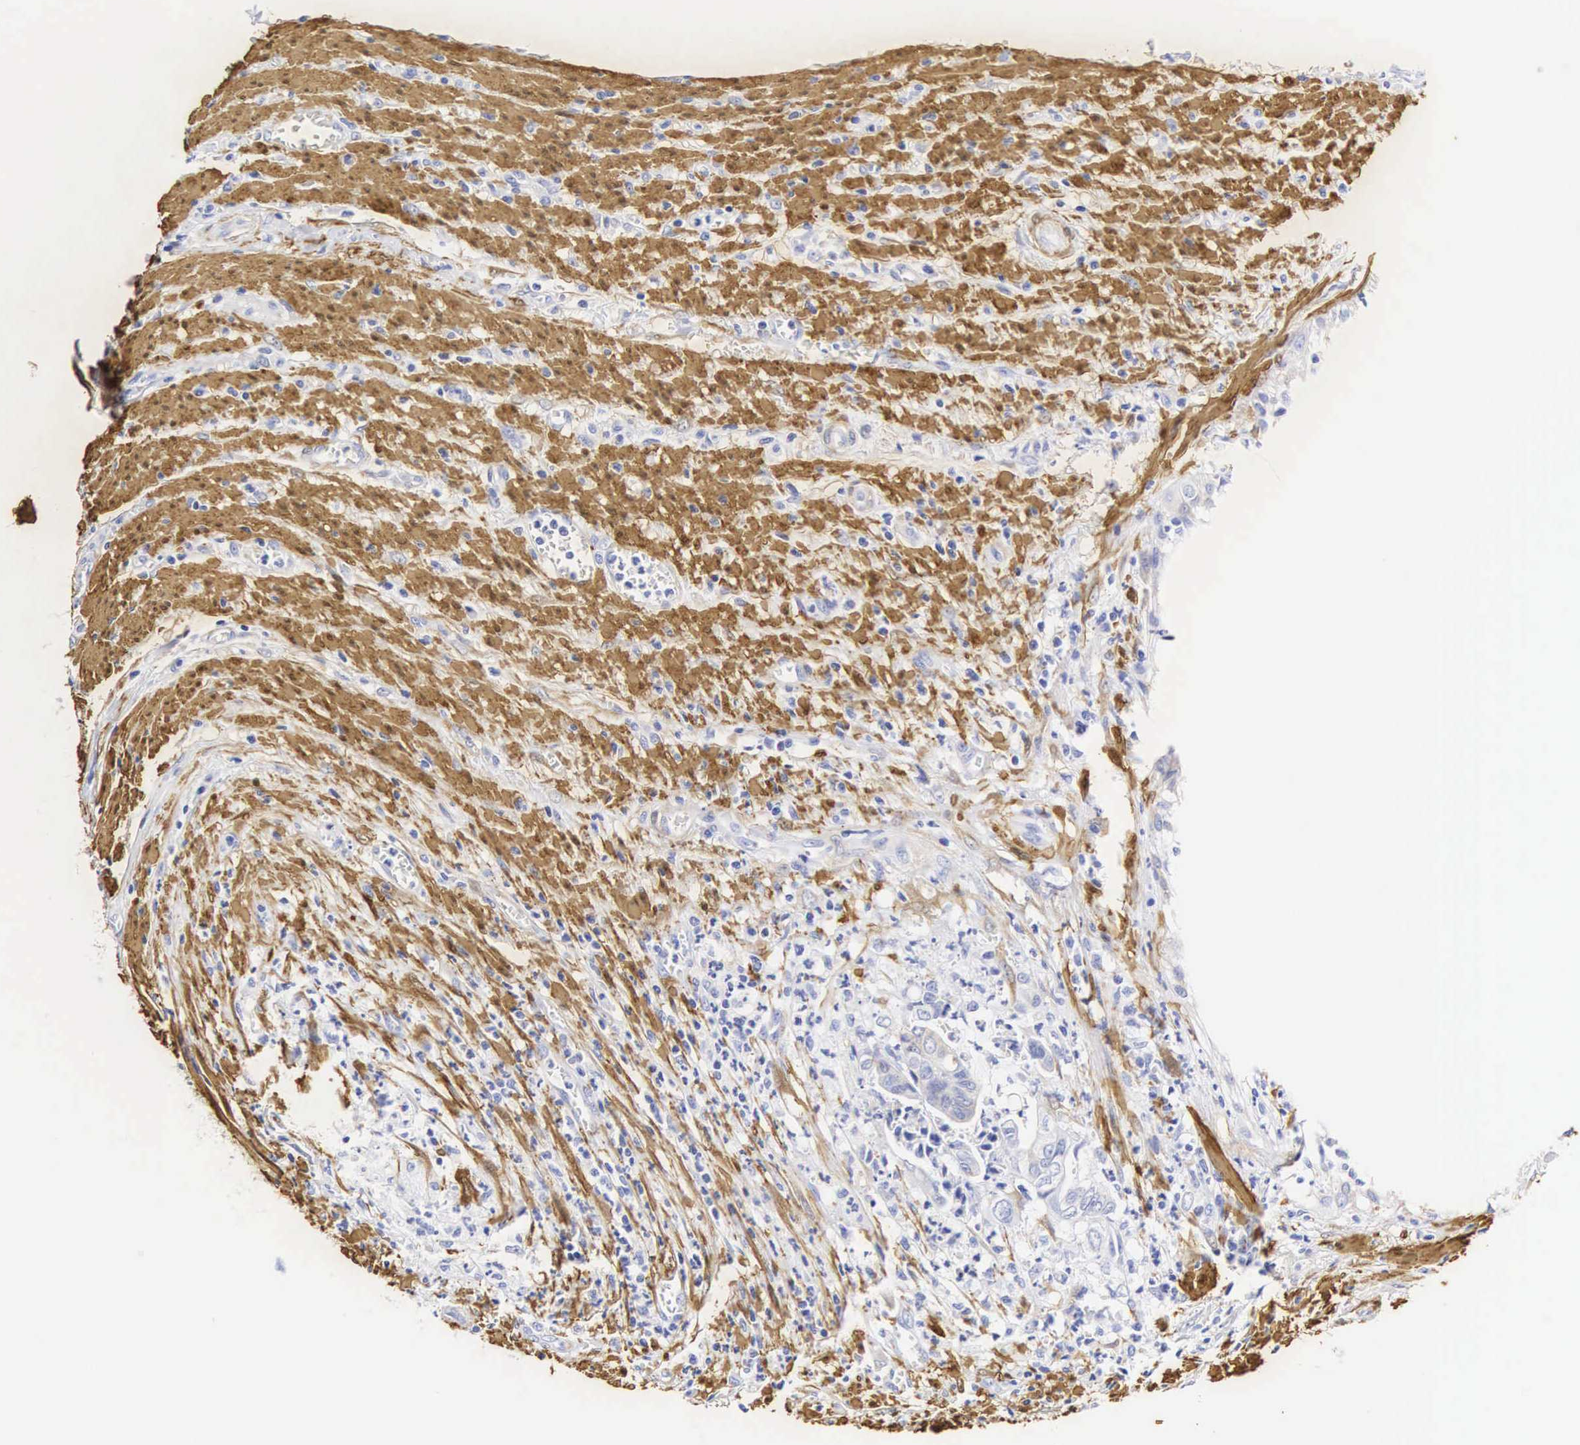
{"staining": {"intensity": "negative", "quantity": "none", "location": "none"}, "tissue": "colorectal cancer", "cell_type": "Tumor cells", "image_type": "cancer", "snomed": [{"axis": "morphology", "description": "Adenocarcinoma, NOS"}, {"axis": "topography", "description": "Colon"}], "caption": "This photomicrograph is of colorectal cancer (adenocarcinoma) stained with immunohistochemistry to label a protein in brown with the nuclei are counter-stained blue. There is no expression in tumor cells.", "gene": "CNN1", "patient": {"sex": "female", "age": 76}}